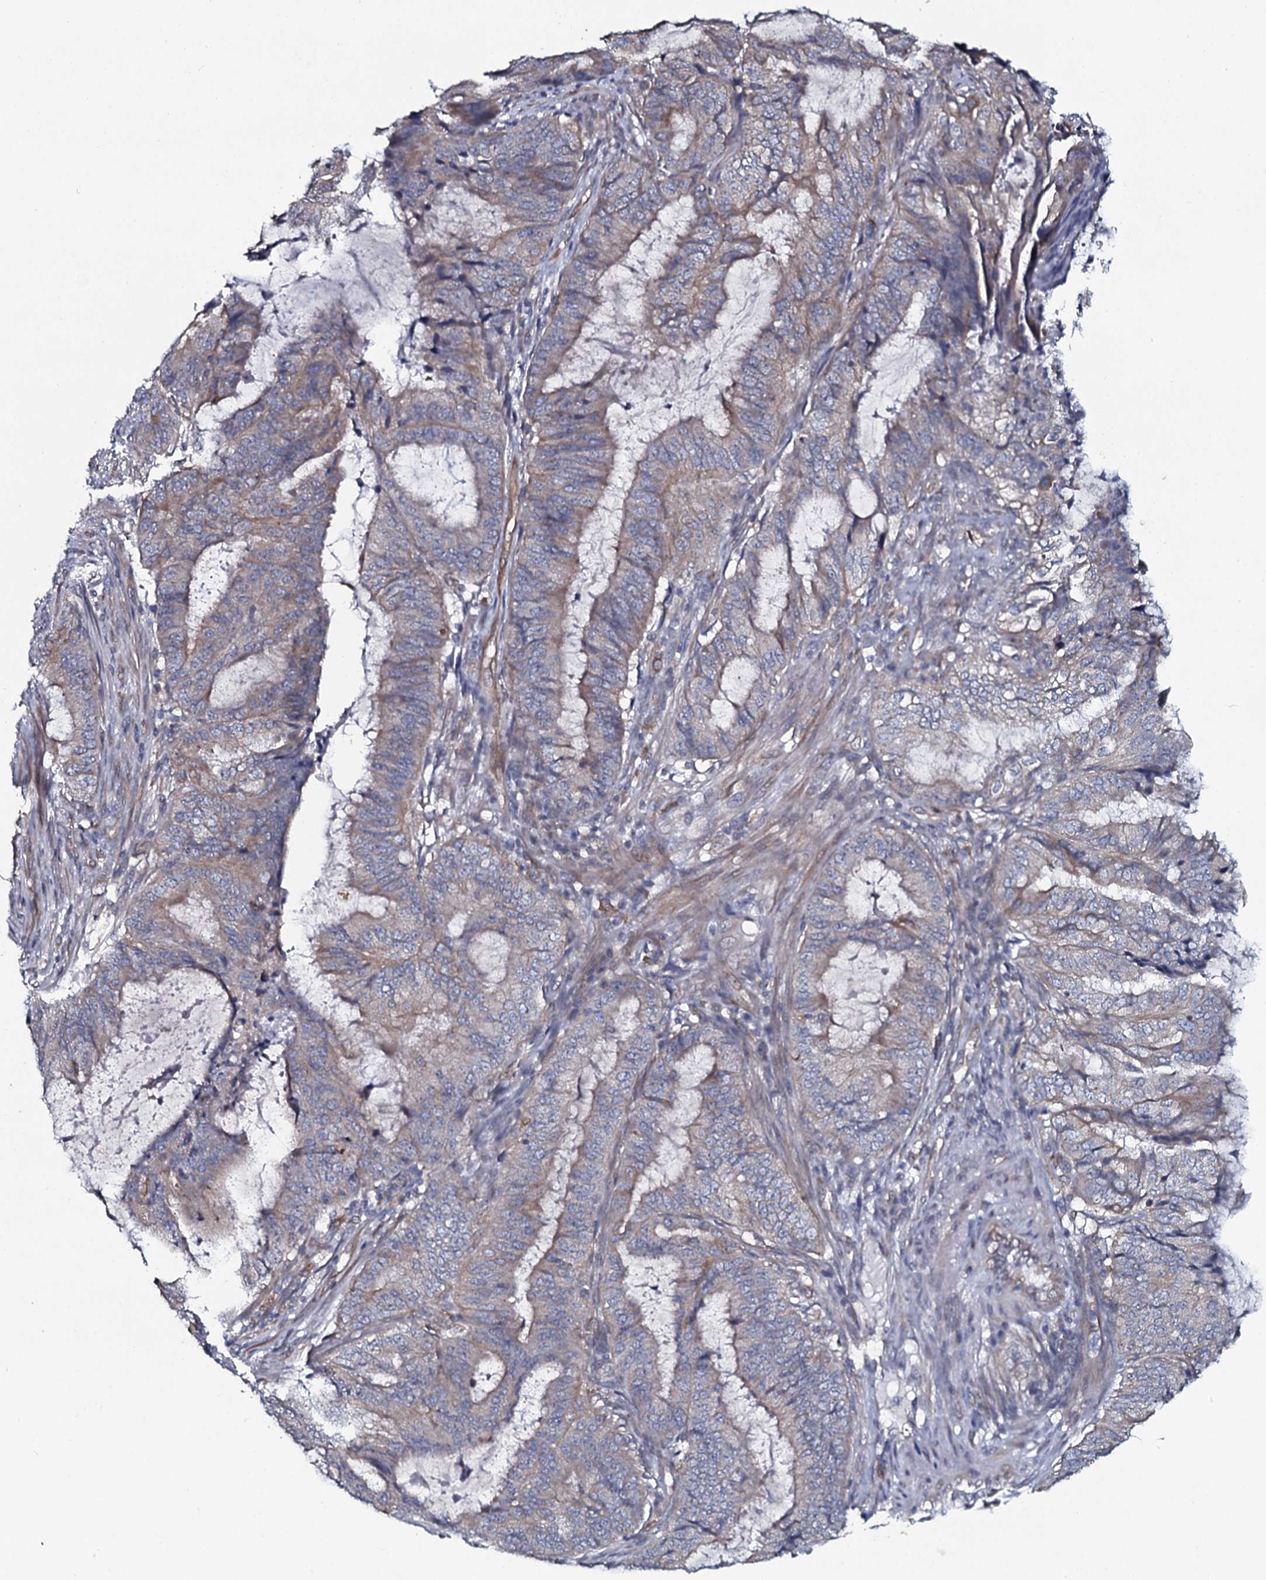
{"staining": {"intensity": "negative", "quantity": "none", "location": "none"}, "tissue": "endometrial cancer", "cell_type": "Tumor cells", "image_type": "cancer", "snomed": [{"axis": "morphology", "description": "Adenocarcinoma, NOS"}, {"axis": "topography", "description": "Endometrium"}], "caption": "Tumor cells are negative for protein expression in human endometrial cancer. (Brightfield microscopy of DAB IHC at high magnification).", "gene": "TMEM151A", "patient": {"sex": "female", "age": 51}}